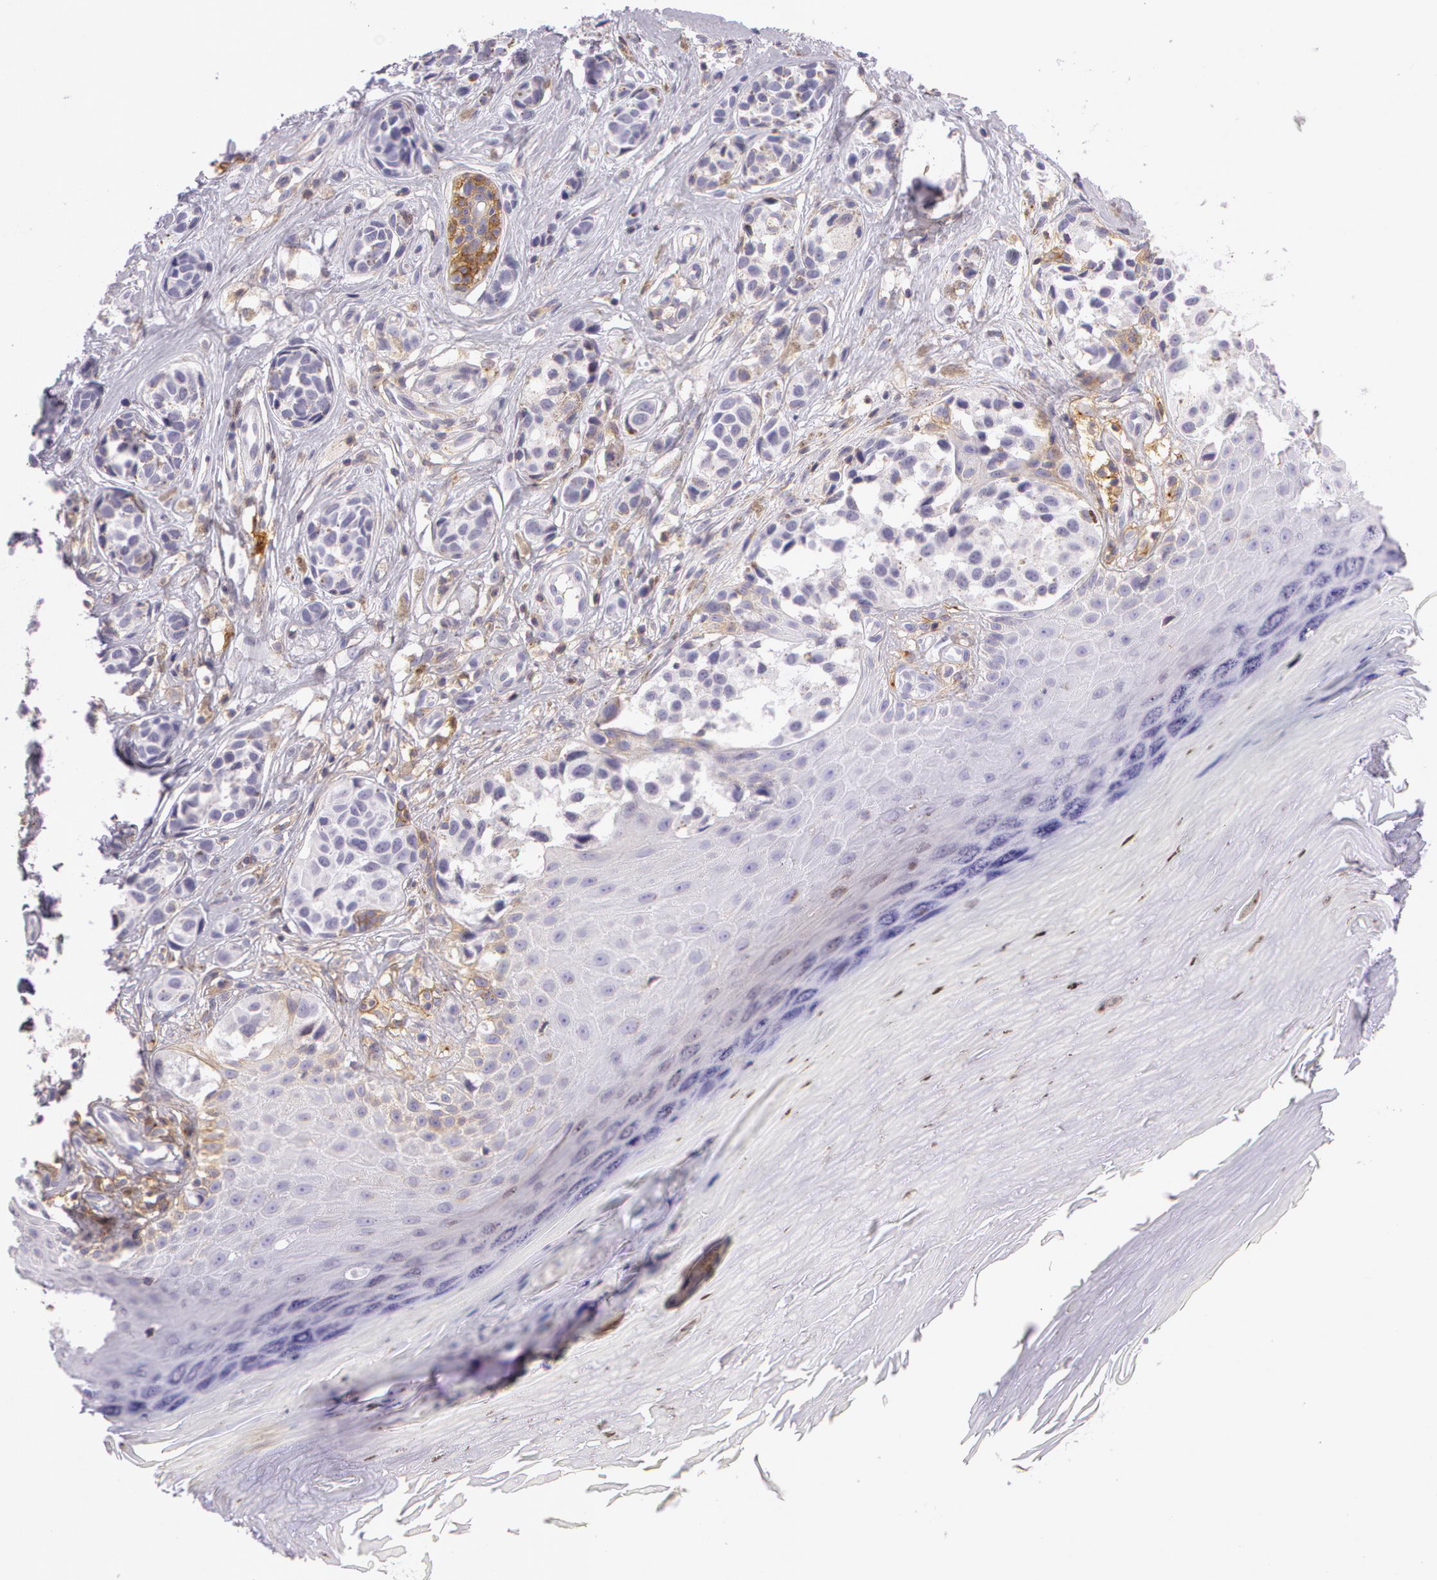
{"staining": {"intensity": "moderate", "quantity": "25%-75%", "location": "cytoplasmic/membranous"}, "tissue": "melanoma", "cell_type": "Tumor cells", "image_type": "cancer", "snomed": [{"axis": "morphology", "description": "Malignant melanoma, NOS"}, {"axis": "topography", "description": "Skin"}], "caption": "High-magnification brightfield microscopy of malignant melanoma stained with DAB (3,3'-diaminobenzidine) (brown) and counterstained with hematoxylin (blue). tumor cells exhibit moderate cytoplasmic/membranous staining is identified in about25%-75% of cells. (DAB (3,3'-diaminobenzidine) = brown stain, brightfield microscopy at high magnification).", "gene": "LY75", "patient": {"sex": "male", "age": 79}}